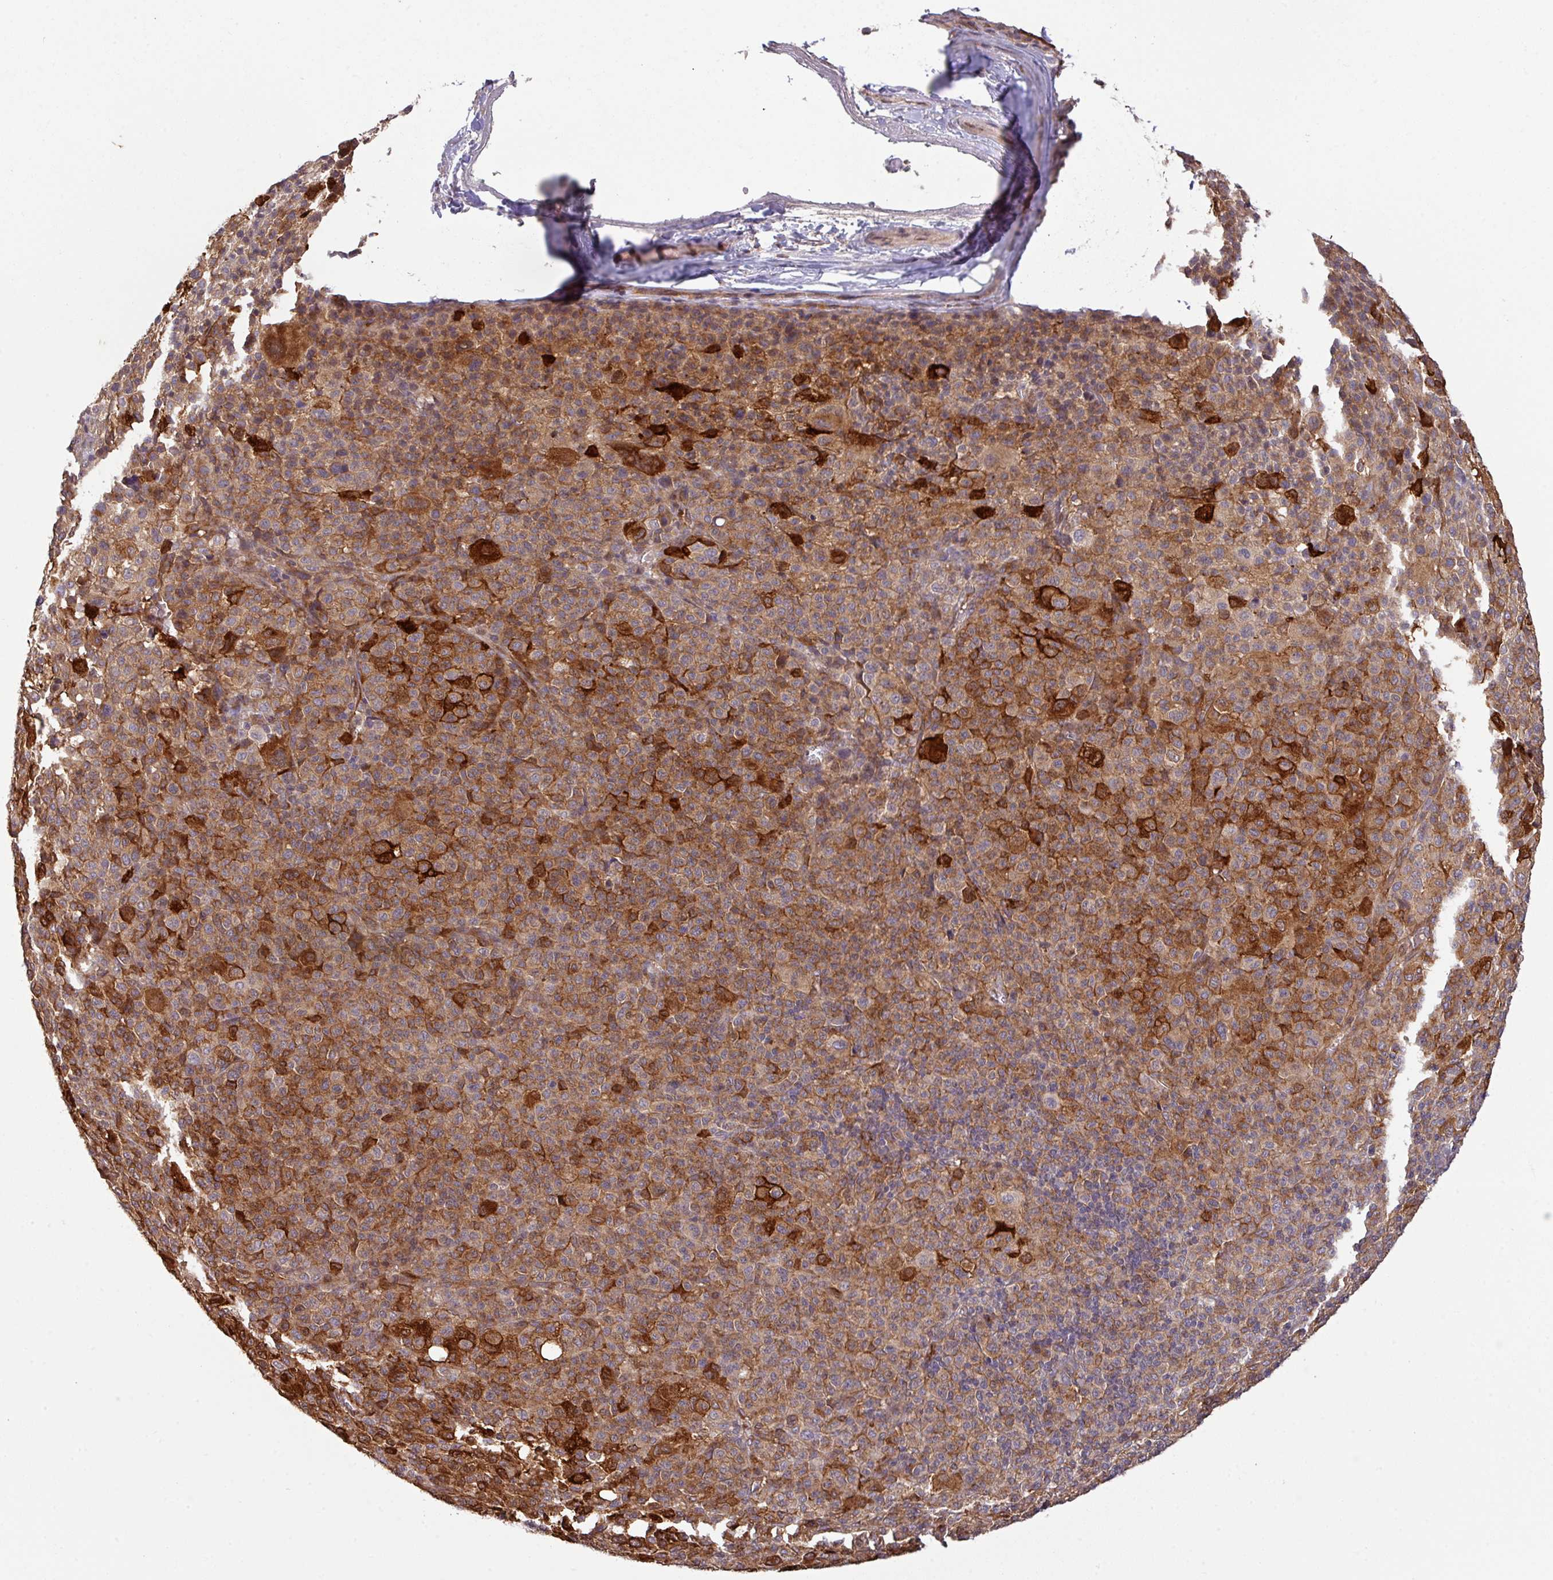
{"staining": {"intensity": "strong", "quantity": ">75%", "location": "cytoplasmic/membranous"}, "tissue": "melanoma", "cell_type": "Tumor cells", "image_type": "cancer", "snomed": [{"axis": "morphology", "description": "Malignant melanoma, Metastatic site"}, {"axis": "topography", "description": "Skin"}], "caption": "Immunohistochemistry (IHC) histopathology image of malignant melanoma (metastatic site) stained for a protein (brown), which reveals high levels of strong cytoplasmic/membranous positivity in about >75% of tumor cells.", "gene": "CYFIP2", "patient": {"sex": "female", "age": 74}}